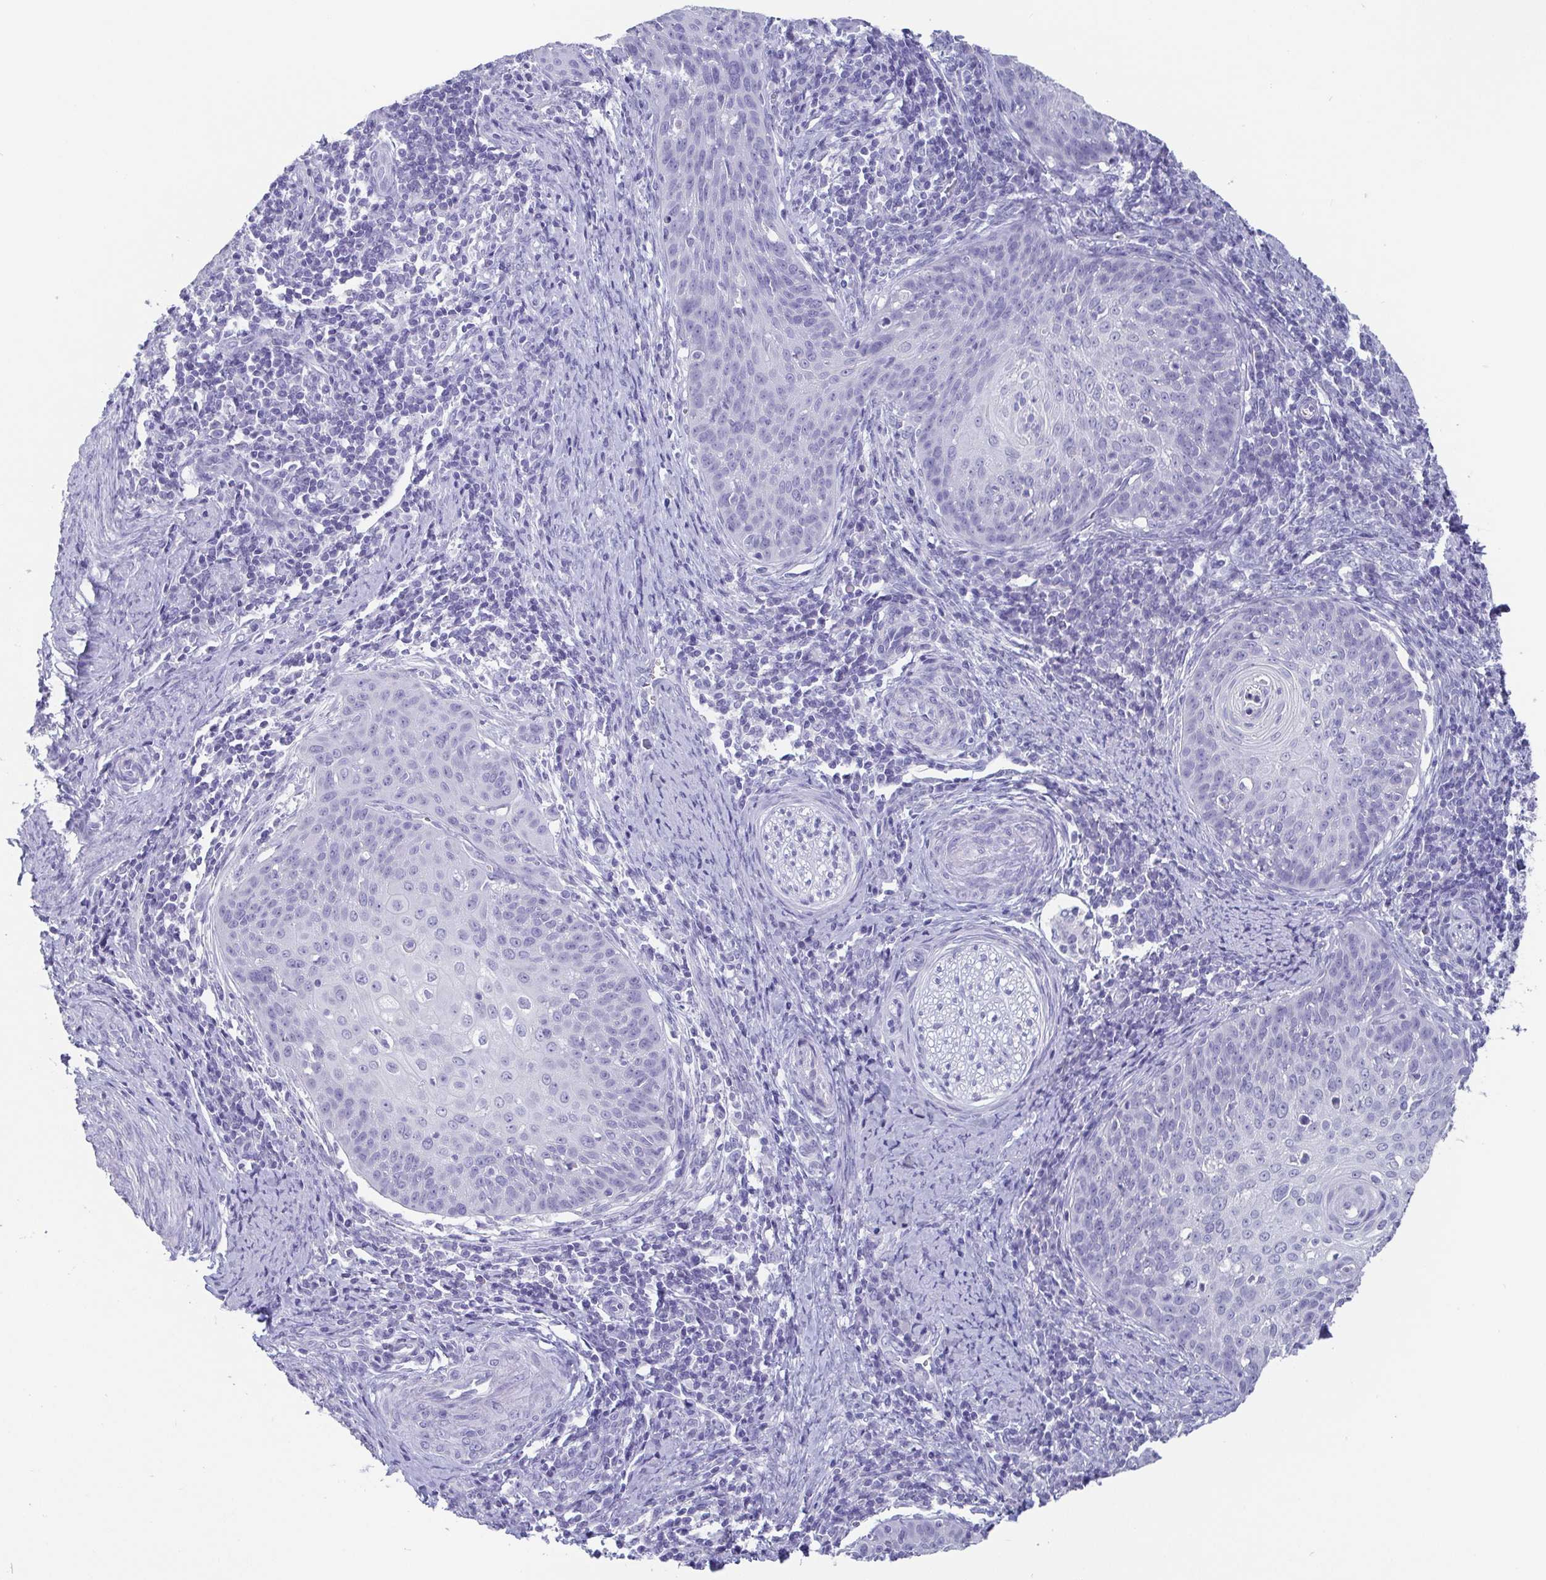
{"staining": {"intensity": "negative", "quantity": "none", "location": "none"}, "tissue": "cervical cancer", "cell_type": "Tumor cells", "image_type": "cancer", "snomed": [{"axis": "morphology", "description": "Squamous cell carcinoma, NOS"}, {"axis": "topography", "description": "Cervix"}], "caption": "There is no significant positivity in tumor cells of cervical cancer.", "gene": "SCGN", "patient": {"sex": "female", "age": 30}}